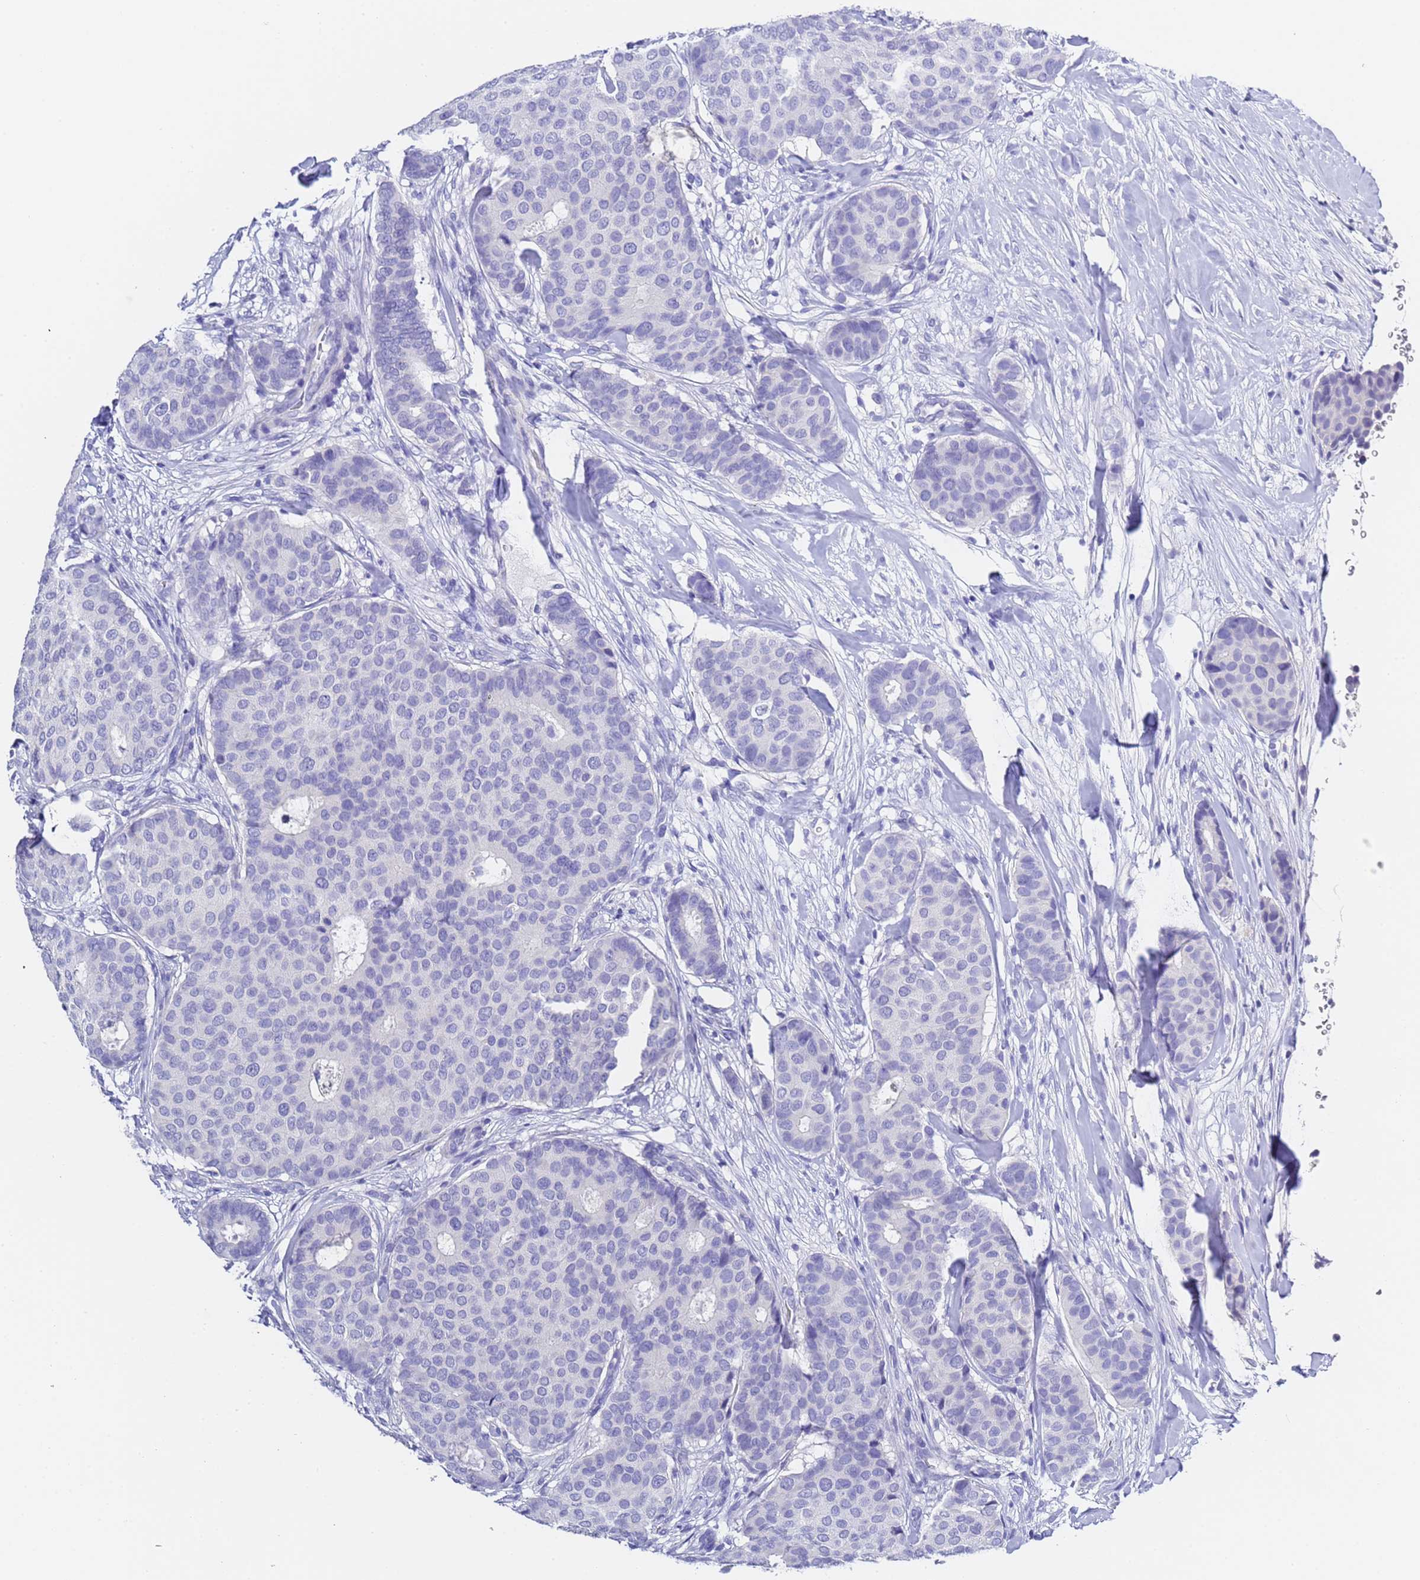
{"staining": {"intensity": "negative", "quantity": "none", "location": "none"}, "tissue": "breast cancer", "cell_type": "Tumor cells", "image_type": "cancer", "snomed": [{"axis": "morphology", "description": "Duct carcinoma"}, {"axis": "topography", "description": "Breast"}], "caption": "Histopathology image shows no protein expression in tumor cells of breast cancer (intraductal carcinoma) tissue. Nuclei are stained in blue.", "gene": "GABRA1", "patient": {"sex": "female", "age": 75}}